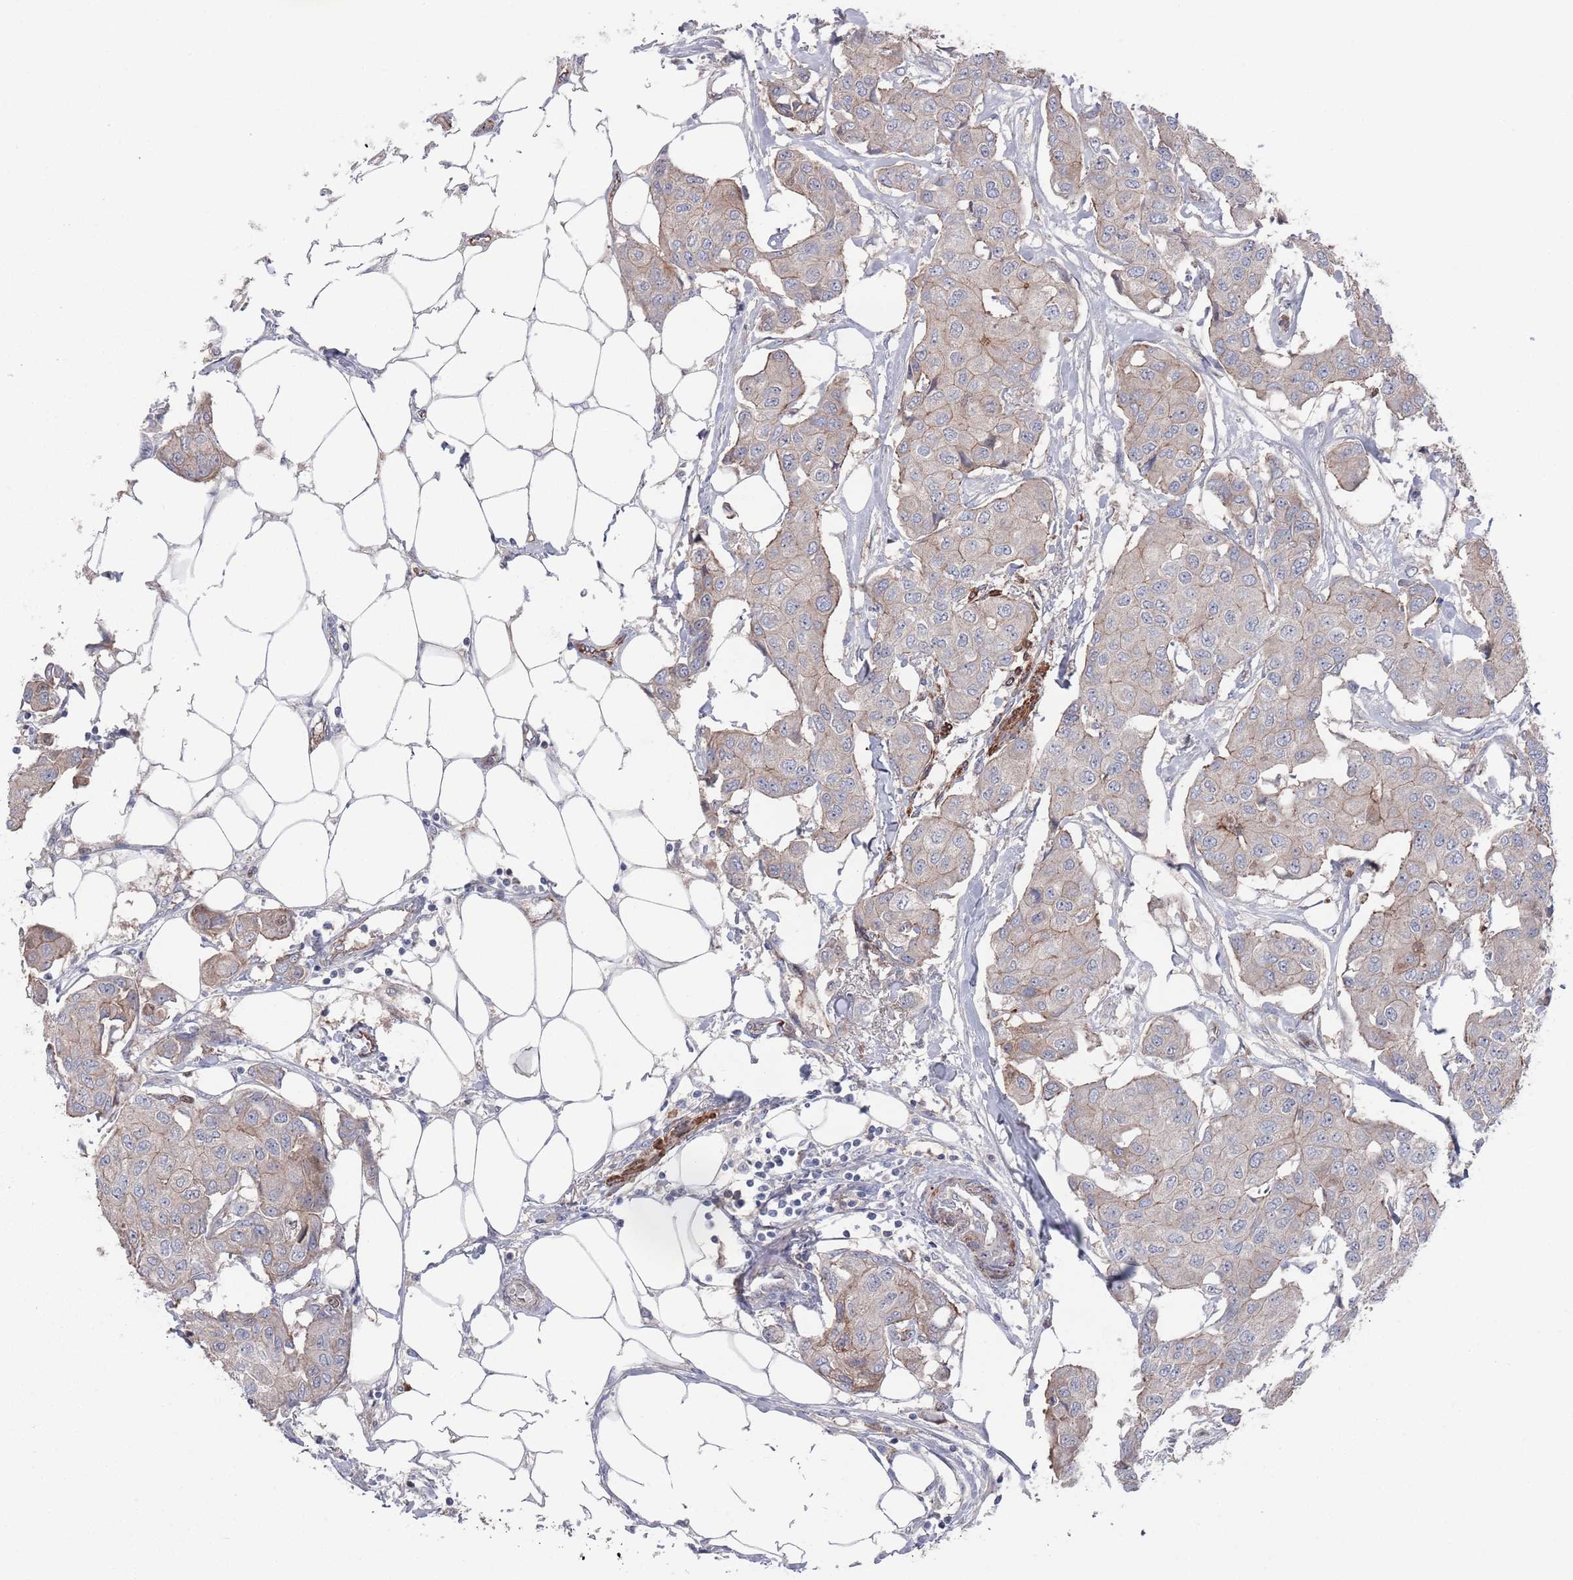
{"staining": {"intensity": "weak", "quantity": "<25%", "location": "cytoplasmic/membranous"}, "tissue": "breast cancer", "cell_type": "Tumor cells", "image_type": "cancer", "snomed": [{"axis": "morphology", "description": "Duct carcinoma"}, {"axis": "topography", "description": "Breast"}, {"axis": "topography", "description": "Lymph node"}], "caption": "This is an IHC photomicrograph of breast cancer. There is no positivity in tumor cells.", "gene": "PLEKHA4", "patient": {"sex": "female", "age": 80}}